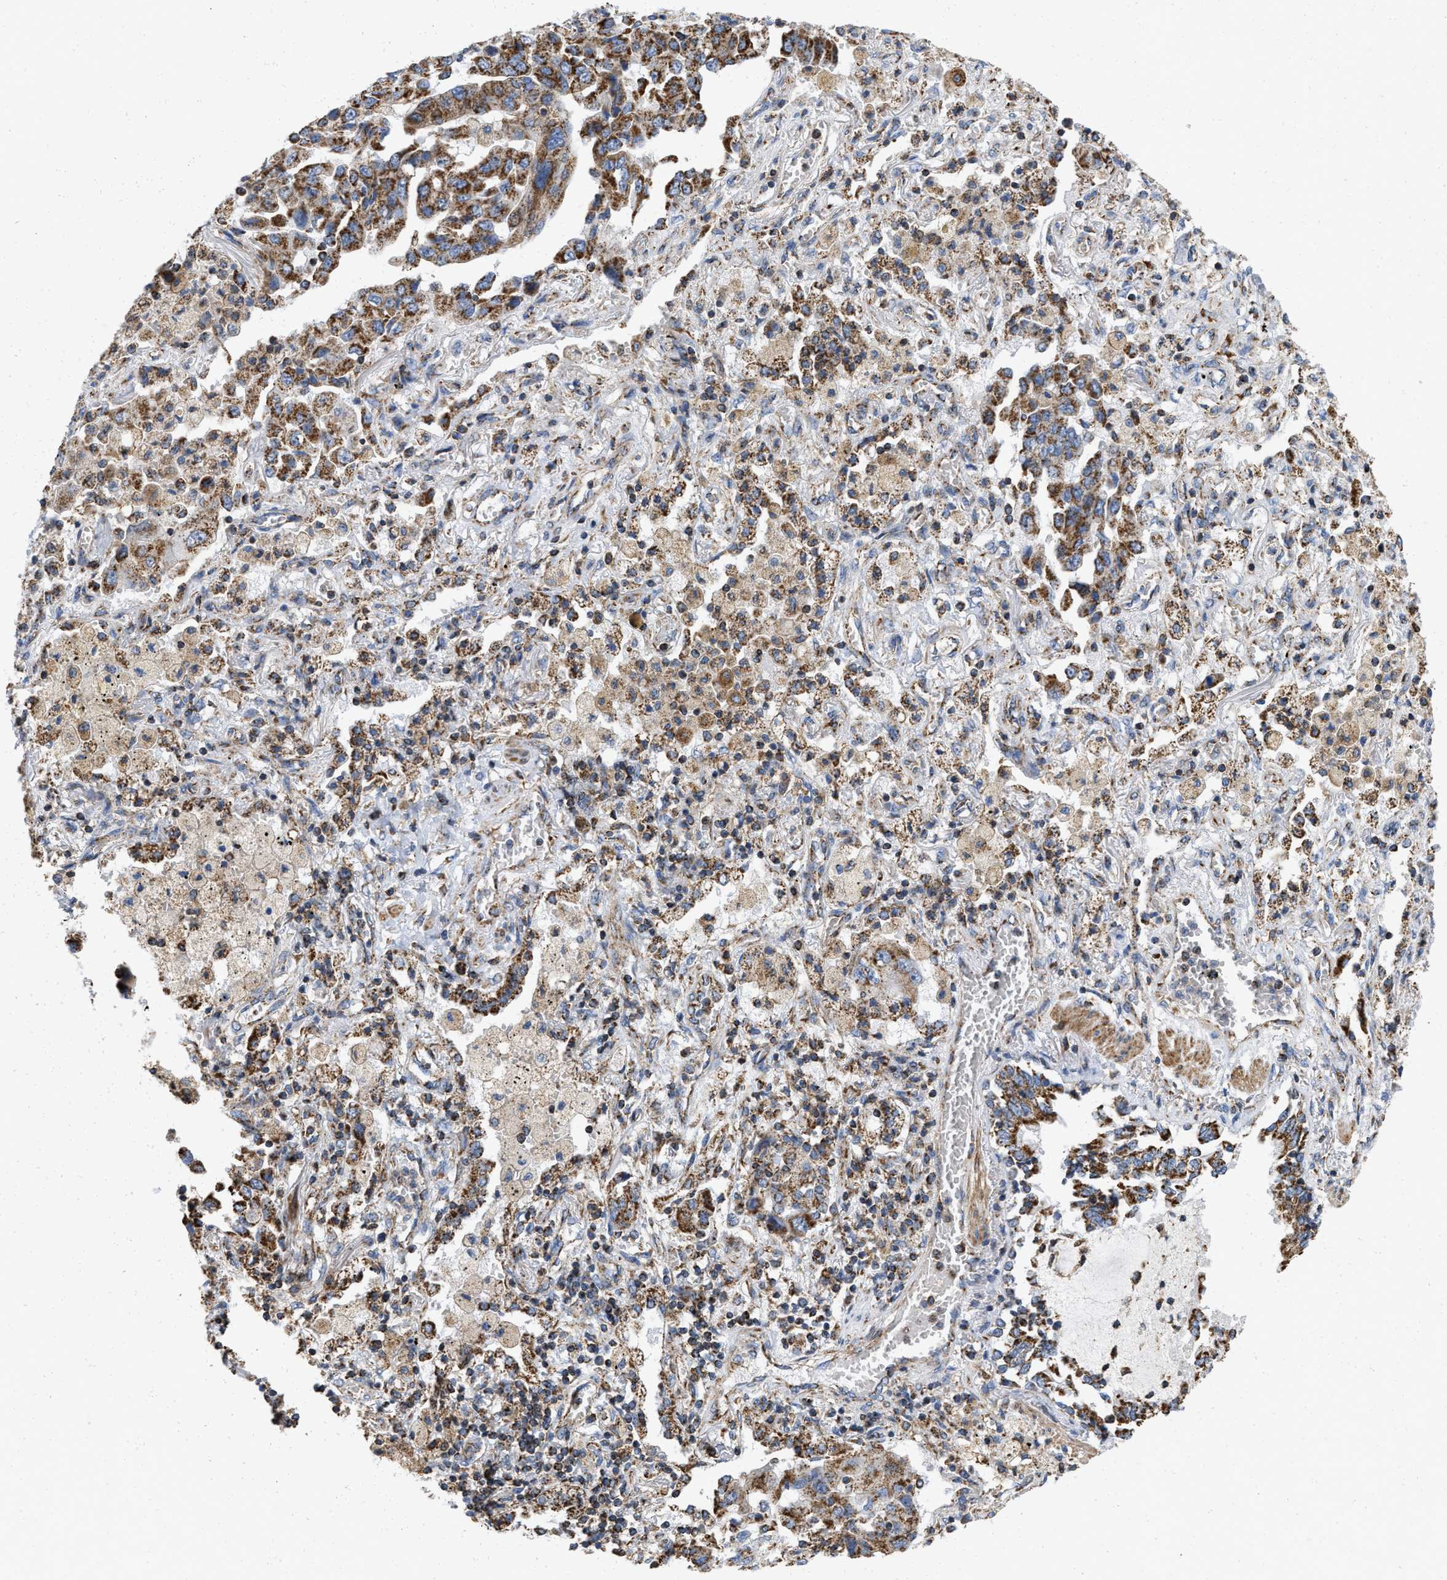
{"staining": {"intensity": "strong", "quantity": ">75%", "location": "cytoplasmic/membranous"}, "tissue": "lung cancer", "cell_type": "Tumor cells", "image_type": "cancer", "snomed": [{"axis": "morphology", "description": "Adenocarcinoma, NOS"}, {"axis": "topography", "description": "Lung"}], "caption": "An IHC image of neoplastic tissue is shown. Protein staining in brown shows strong cytoplasmic/membranous positivity in lung adenocarcinoma within tumor cells.", "gene": "GRB10", "patient": {"sex": "female", "age": 65}}